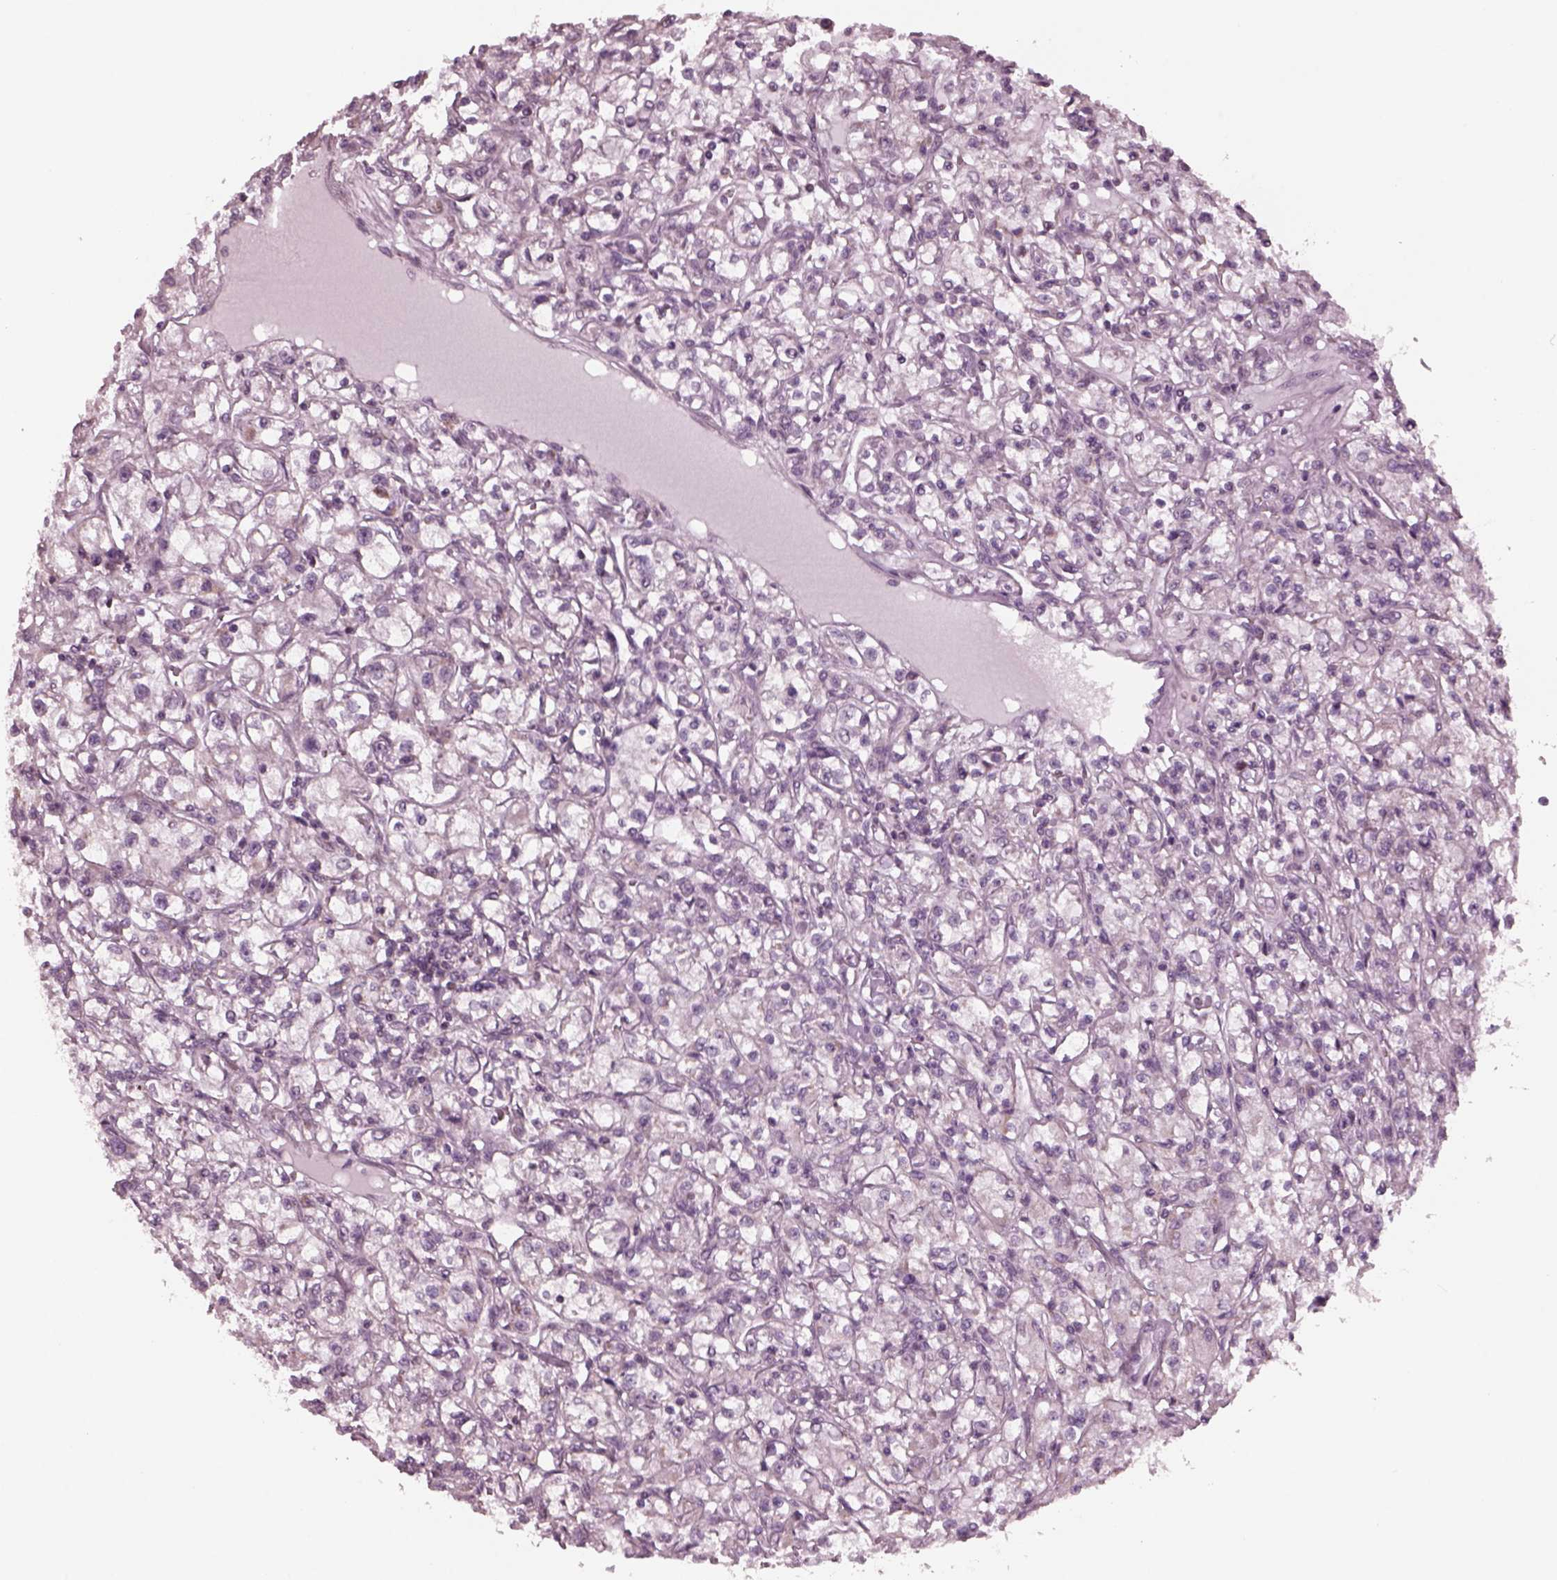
{"staining": {"intensity": "negative", "quantity": "none", "location": "none"}, "tissue": "renal cancer", "cell_type": "Tumor cells", "image_type": "cancer", "snomed": [{"axis": "morphology", "description": "Adenocarcinoma, NOS"}, {"axis": "topography", "description": "Kidney"}], "caption": "Adenocarcinoma (renal) was stained to show a protein in brown. There is no significant staining in tumor cells.", "gene": "CELSR3", "patient": {"sex": "female", "age": 59}}